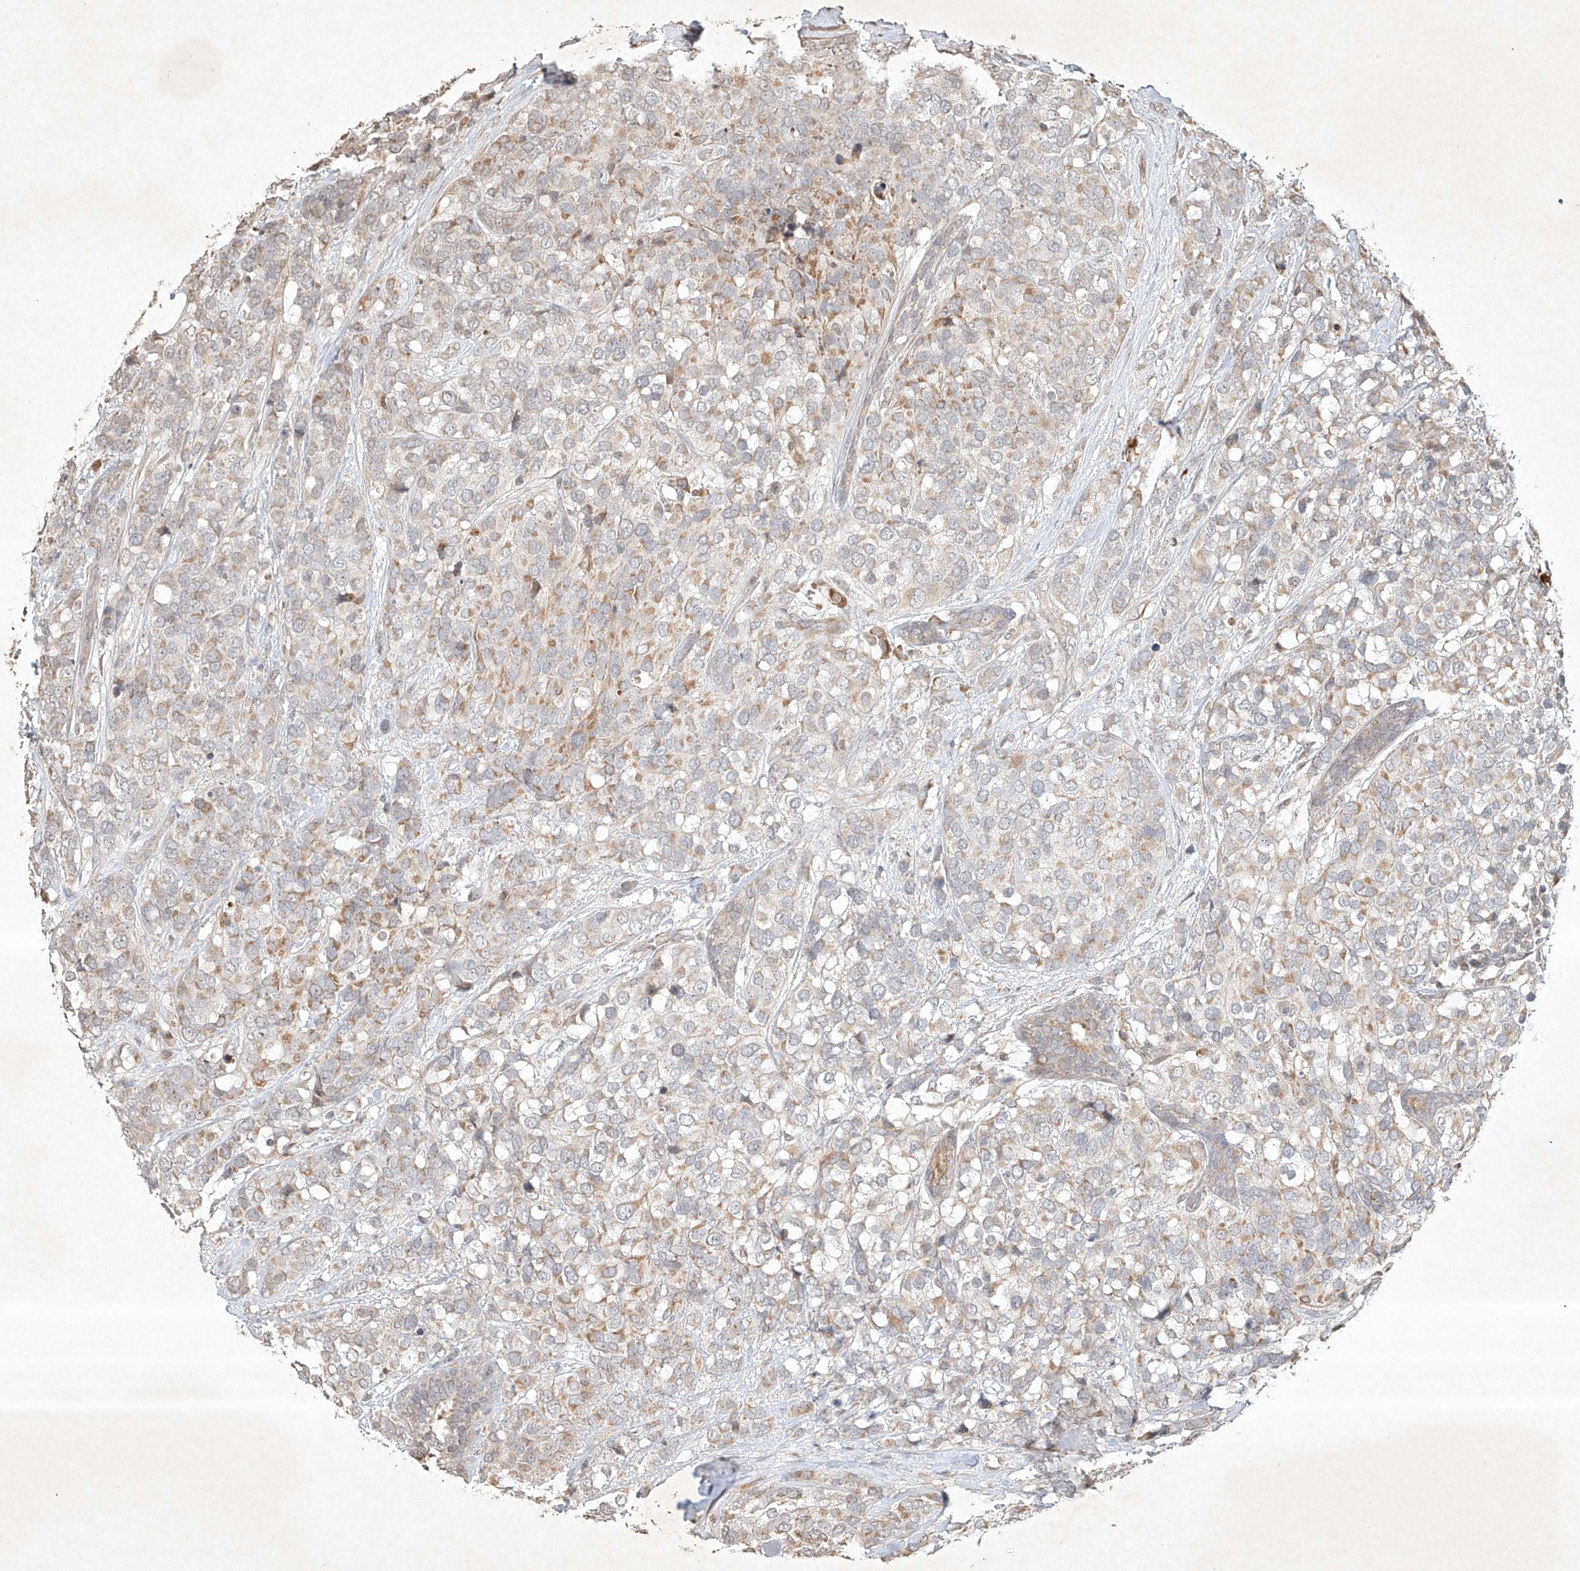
{"staining": {"intensity": "moderate", "quantity": "<25%", "location": "cytoplasmic/membranous"}, "tissue": "breast cancer", "cell_type": "Tumor cells", "image_type": "cancer", "snomed": [{"axis": "morphology", "description": "Lobular carcinoma"}, {"axis": "topography", "description": "Breast"}], "caption": "Moderate cytoplasmic/membranous protein positivity is identified in approximately <25% of tumor cells in breast cancer (lobular carcinoma). (Brightfield microscopy of DAB IHC at high magnification).", "gene": "BTRC", "patient": {"sex": "female", "age": 59}}